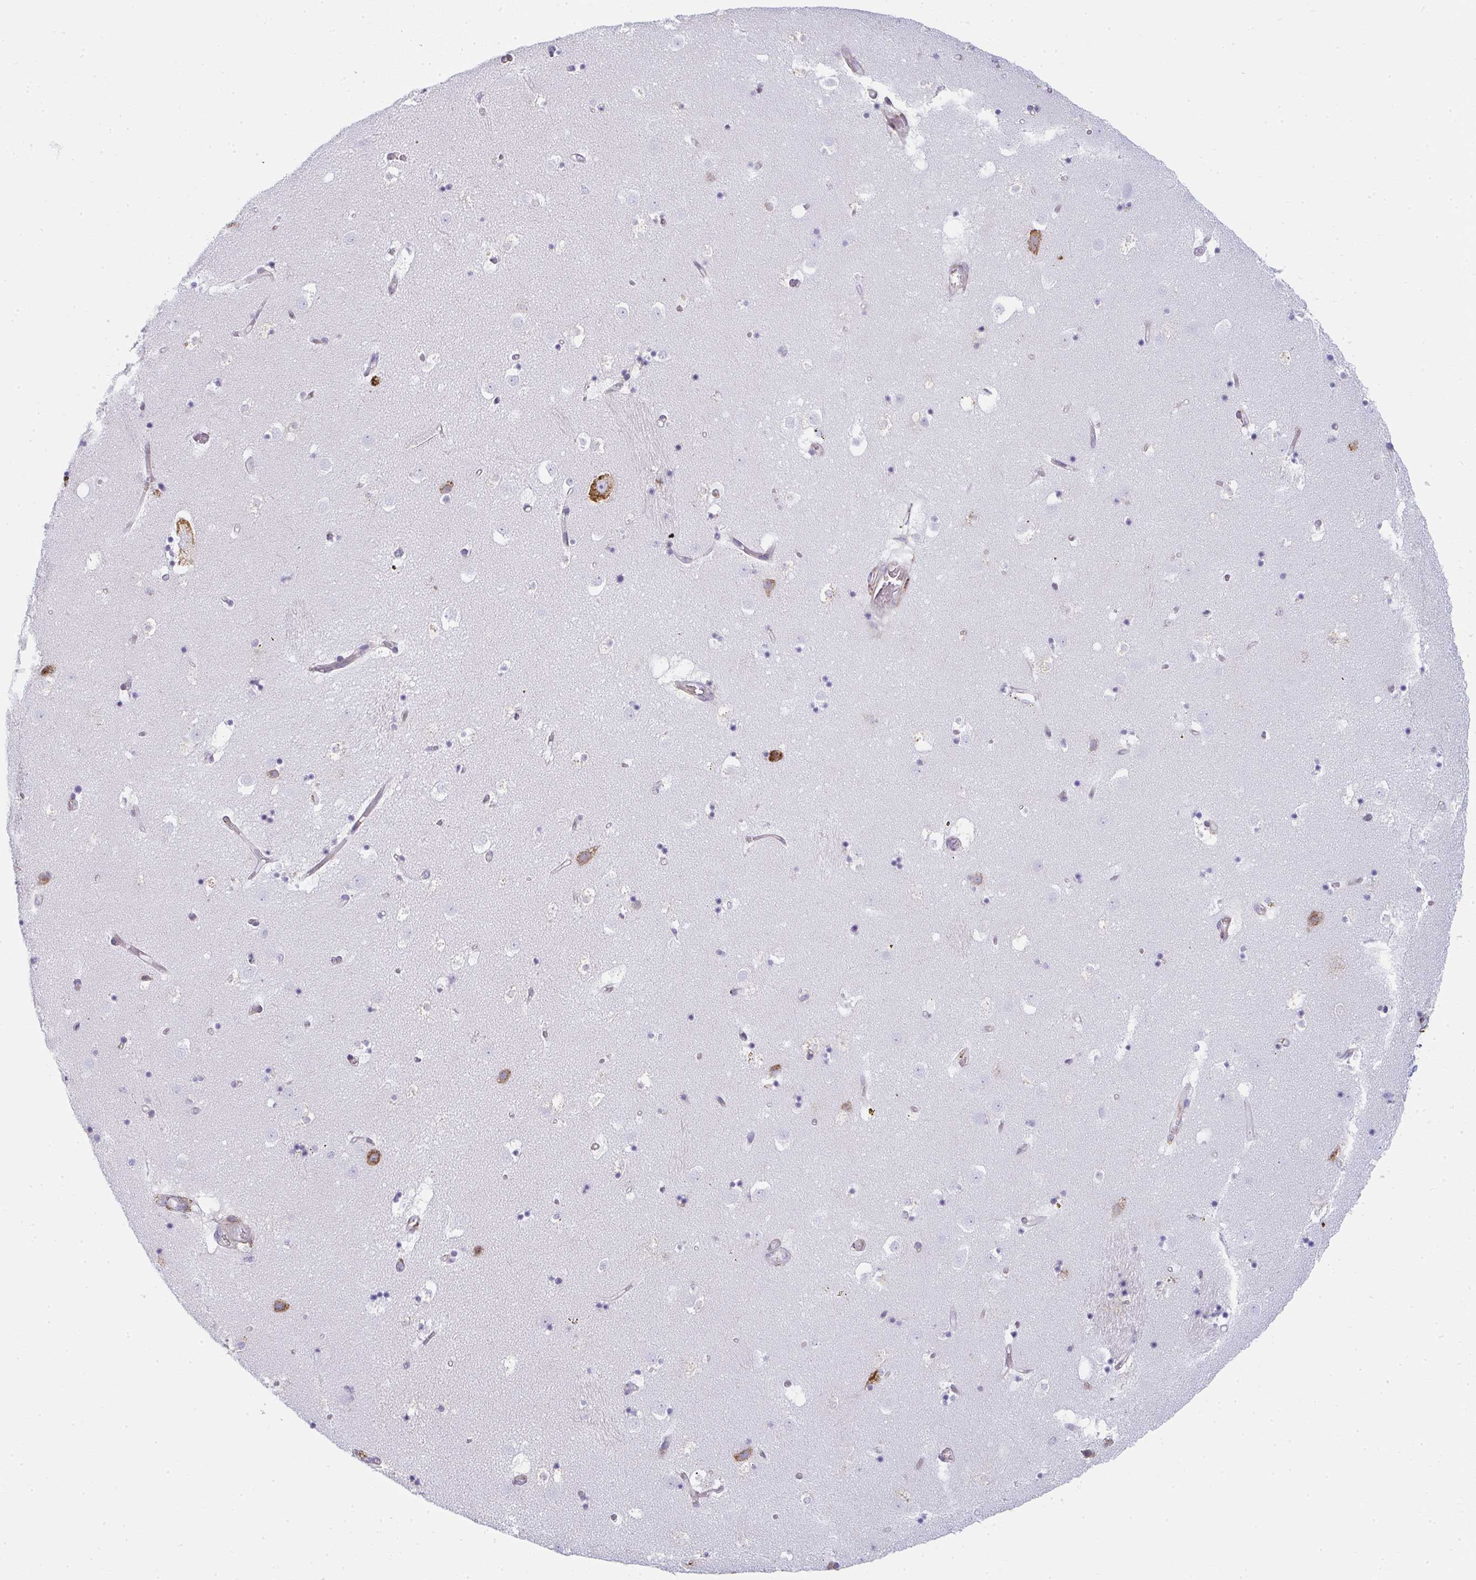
{"staining": {"intensity": "moderate", "quantity": "<25%", "location": "cytoplasmic/membranous"}, "tissue": "caudate", "cell_type": "Glial cells", "image_type": "normal", "snomed": [{"axis": "morphology", "description": "Normal tissue, NOS"}, {"axis": "topography", "description": "Lateral ventricle wall"}], "caption": "Protein staining of benign caudate shows moderate cytoplasmic/membranous expression in approximately <25% of glial cells.", "gene": "SHROOM1", "patient": {"sex": "male", "age": 58}}